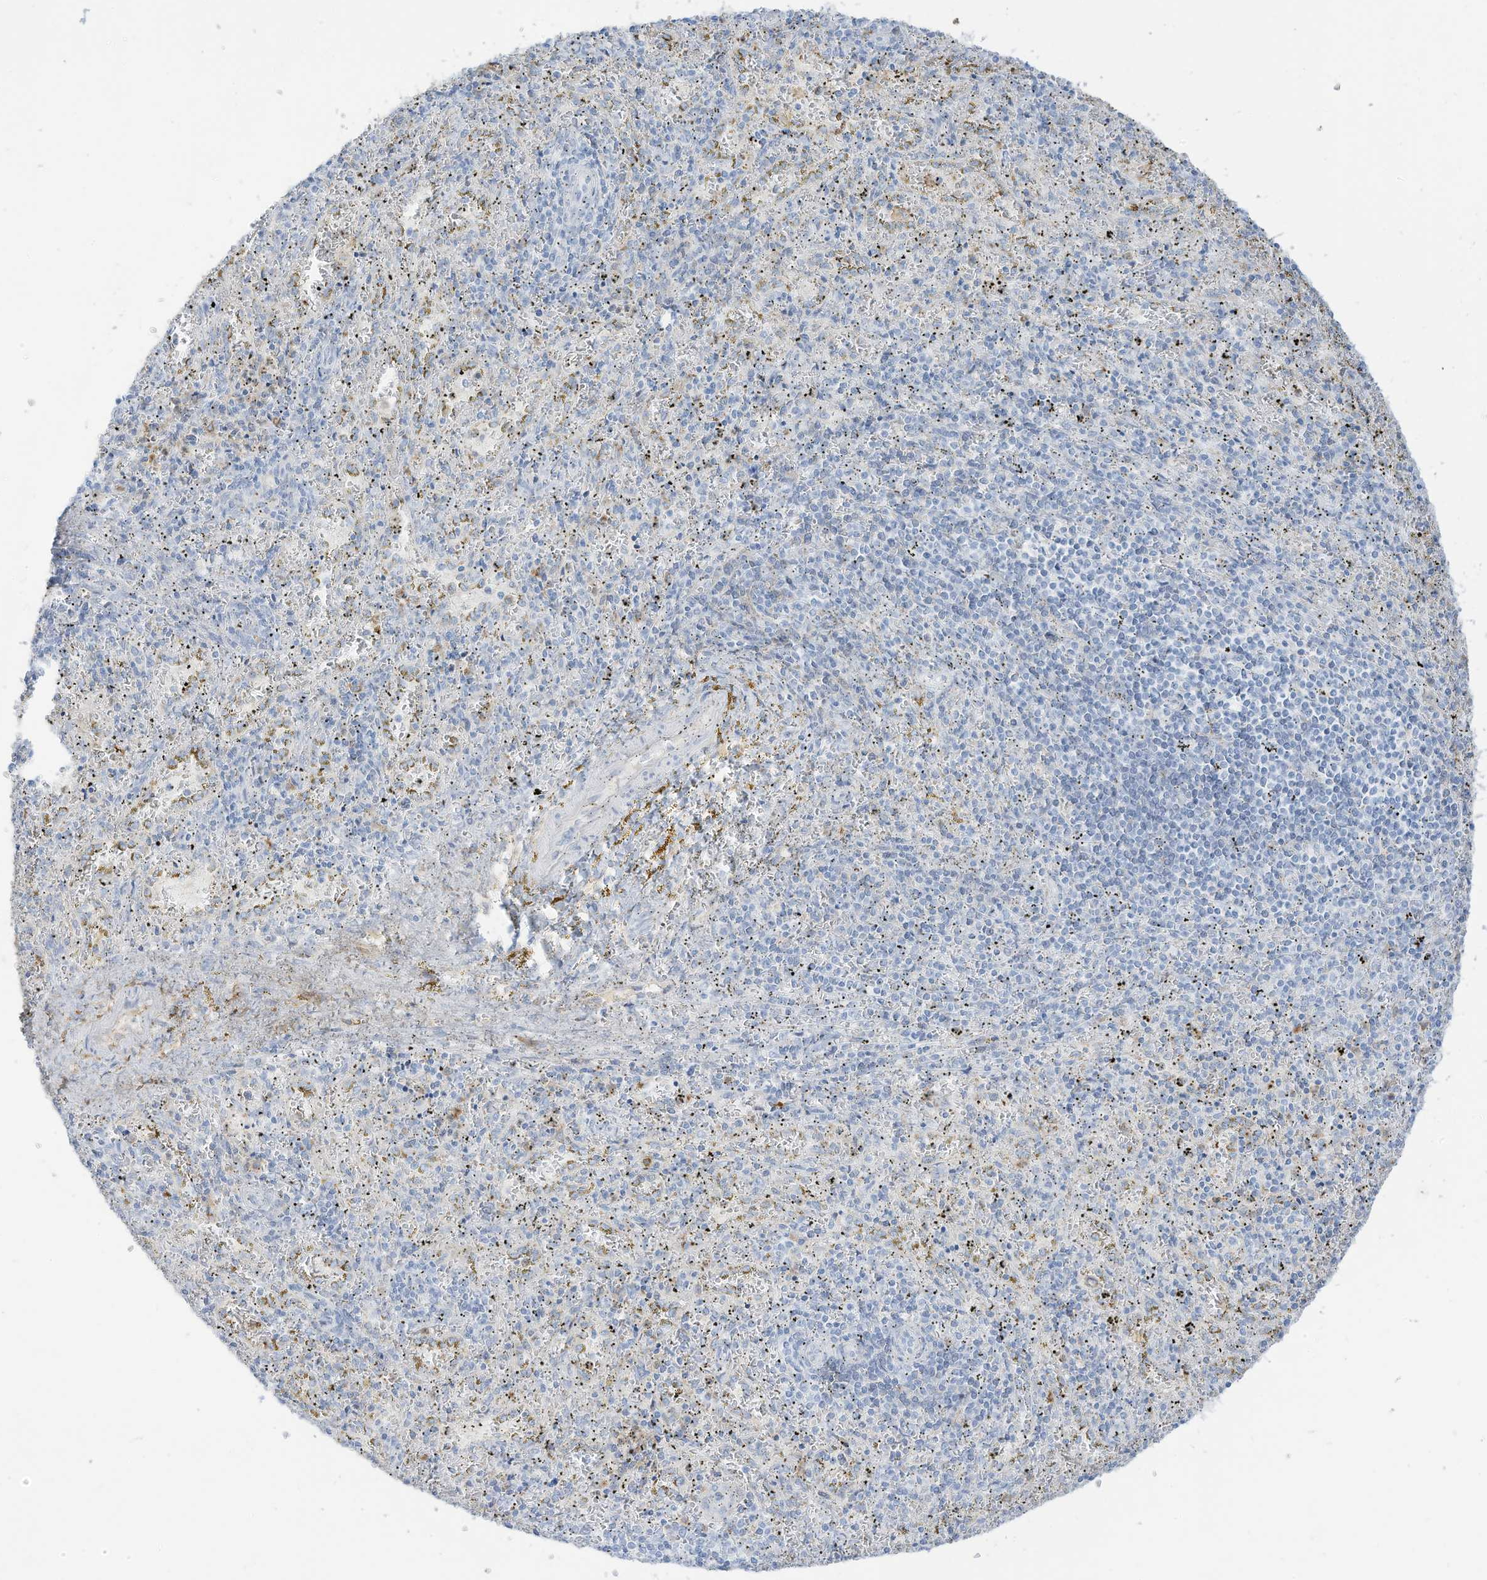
{"staining": {"intensity": "weak", "quantity": "<25%", "location": "cytoplasmic/membranous"}, "tissue": "spleen", "cell_type": "Cells in red pulp", "image_type": "normal", "snomed": [{"axis": "morphology", "description": "Normal tissue, NOS"}, {"axis": "topography", "description": "Spleen"}], "caption": "Immunohistochemistry (IHC) photomicrograph of unremarkable human spleen stained for a protein (brown), which shows no expression in cells in red pulp.", "gene": "HSD17B13", "patient": {"sex": "male", "age": 11}}